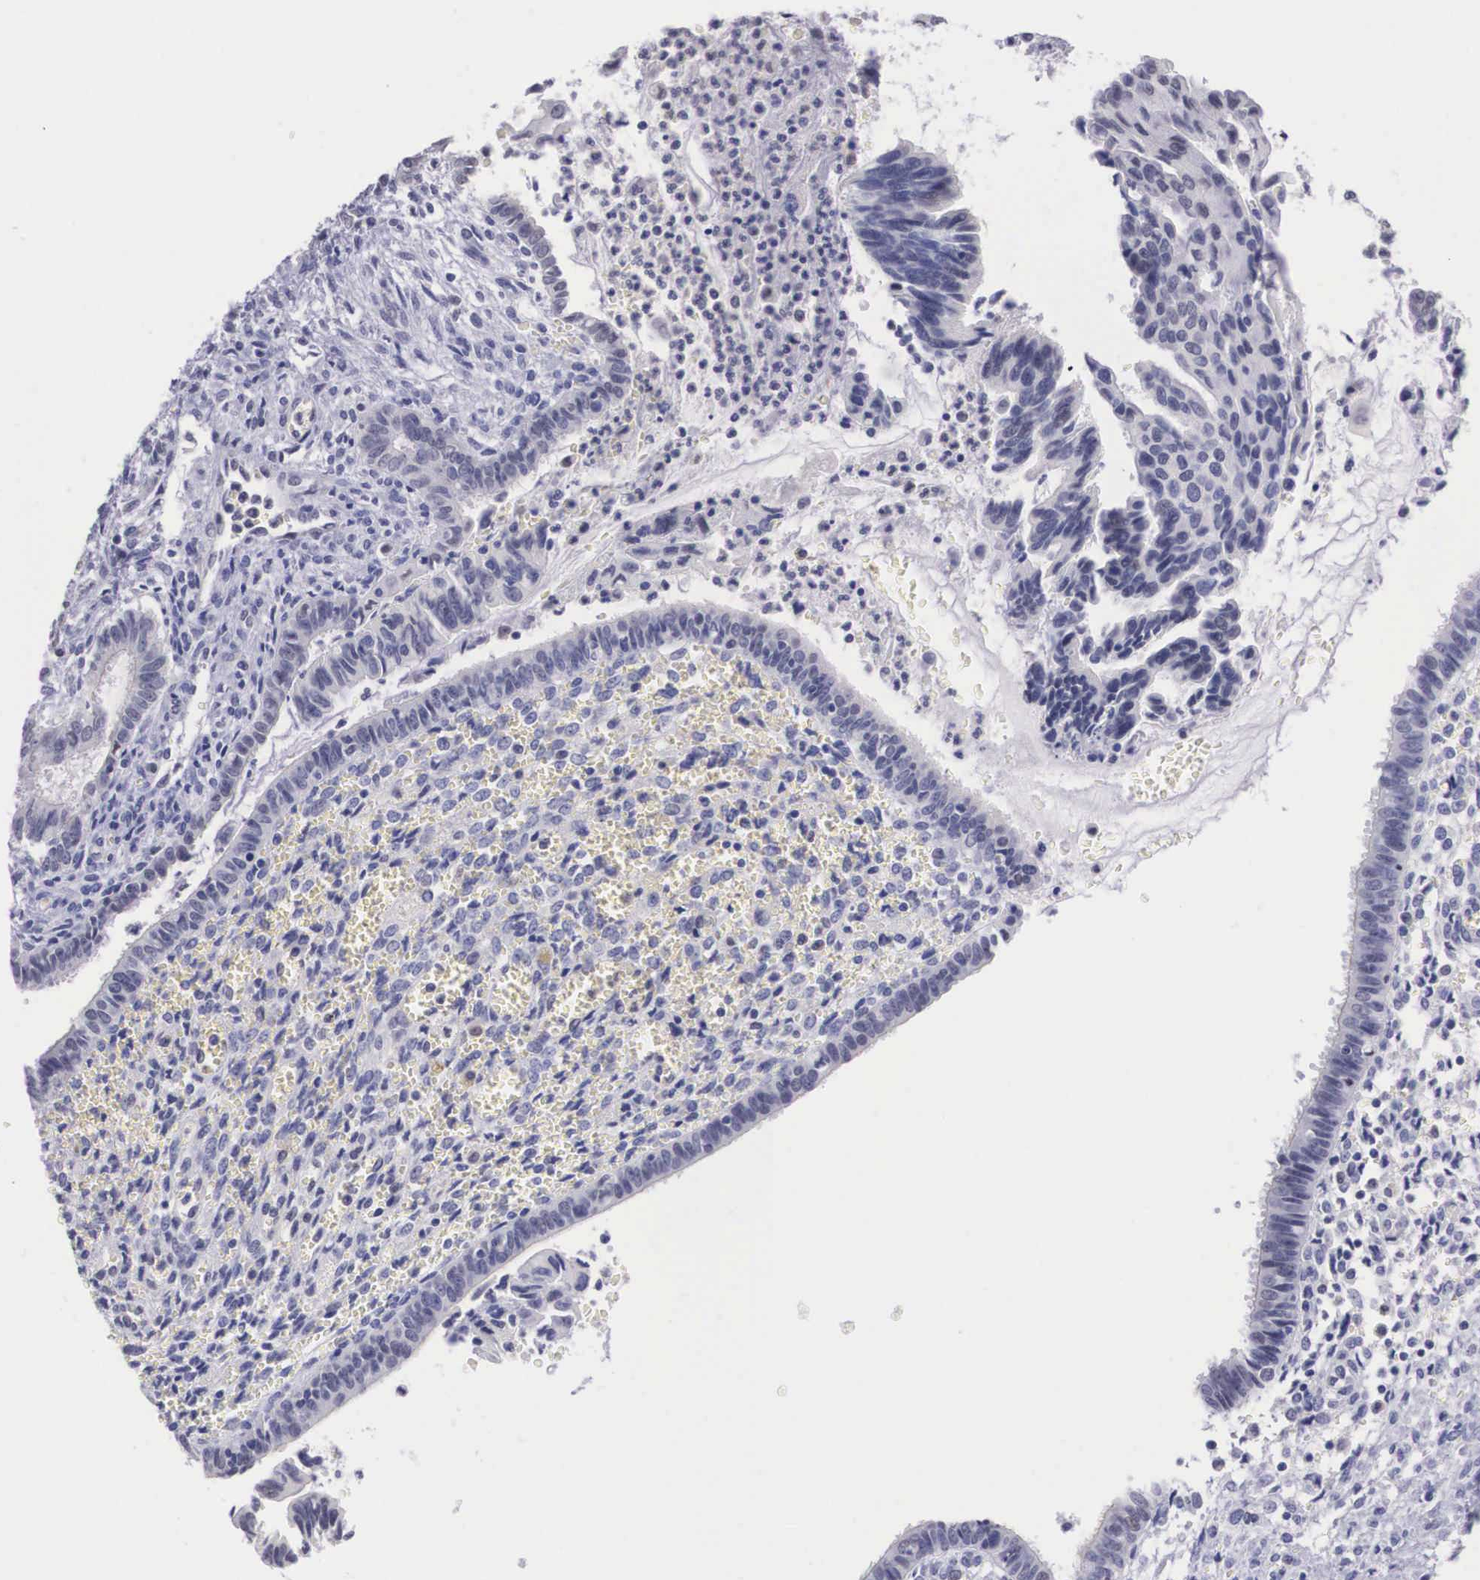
{"staining": {"intensity": "negative", "quantity": "none", "location": "none"}, "tissue": "cervical cancer", "cell_type": "Tumor cells", "image_type": "cancer", "snomed": [{"axis": "morphology", "description": "Normal tissue, NOS"}, {"axis": "morphology", "description": "Adenocarcinoma, NOS"}, {"axis": "topography", "description": "Cervix"}], "caption": "There is no significant positivity in tumor cells of adenocarcinoma (cervical).", "gene": "ETV6", "patient": {"sex": "female", "age": 34}}